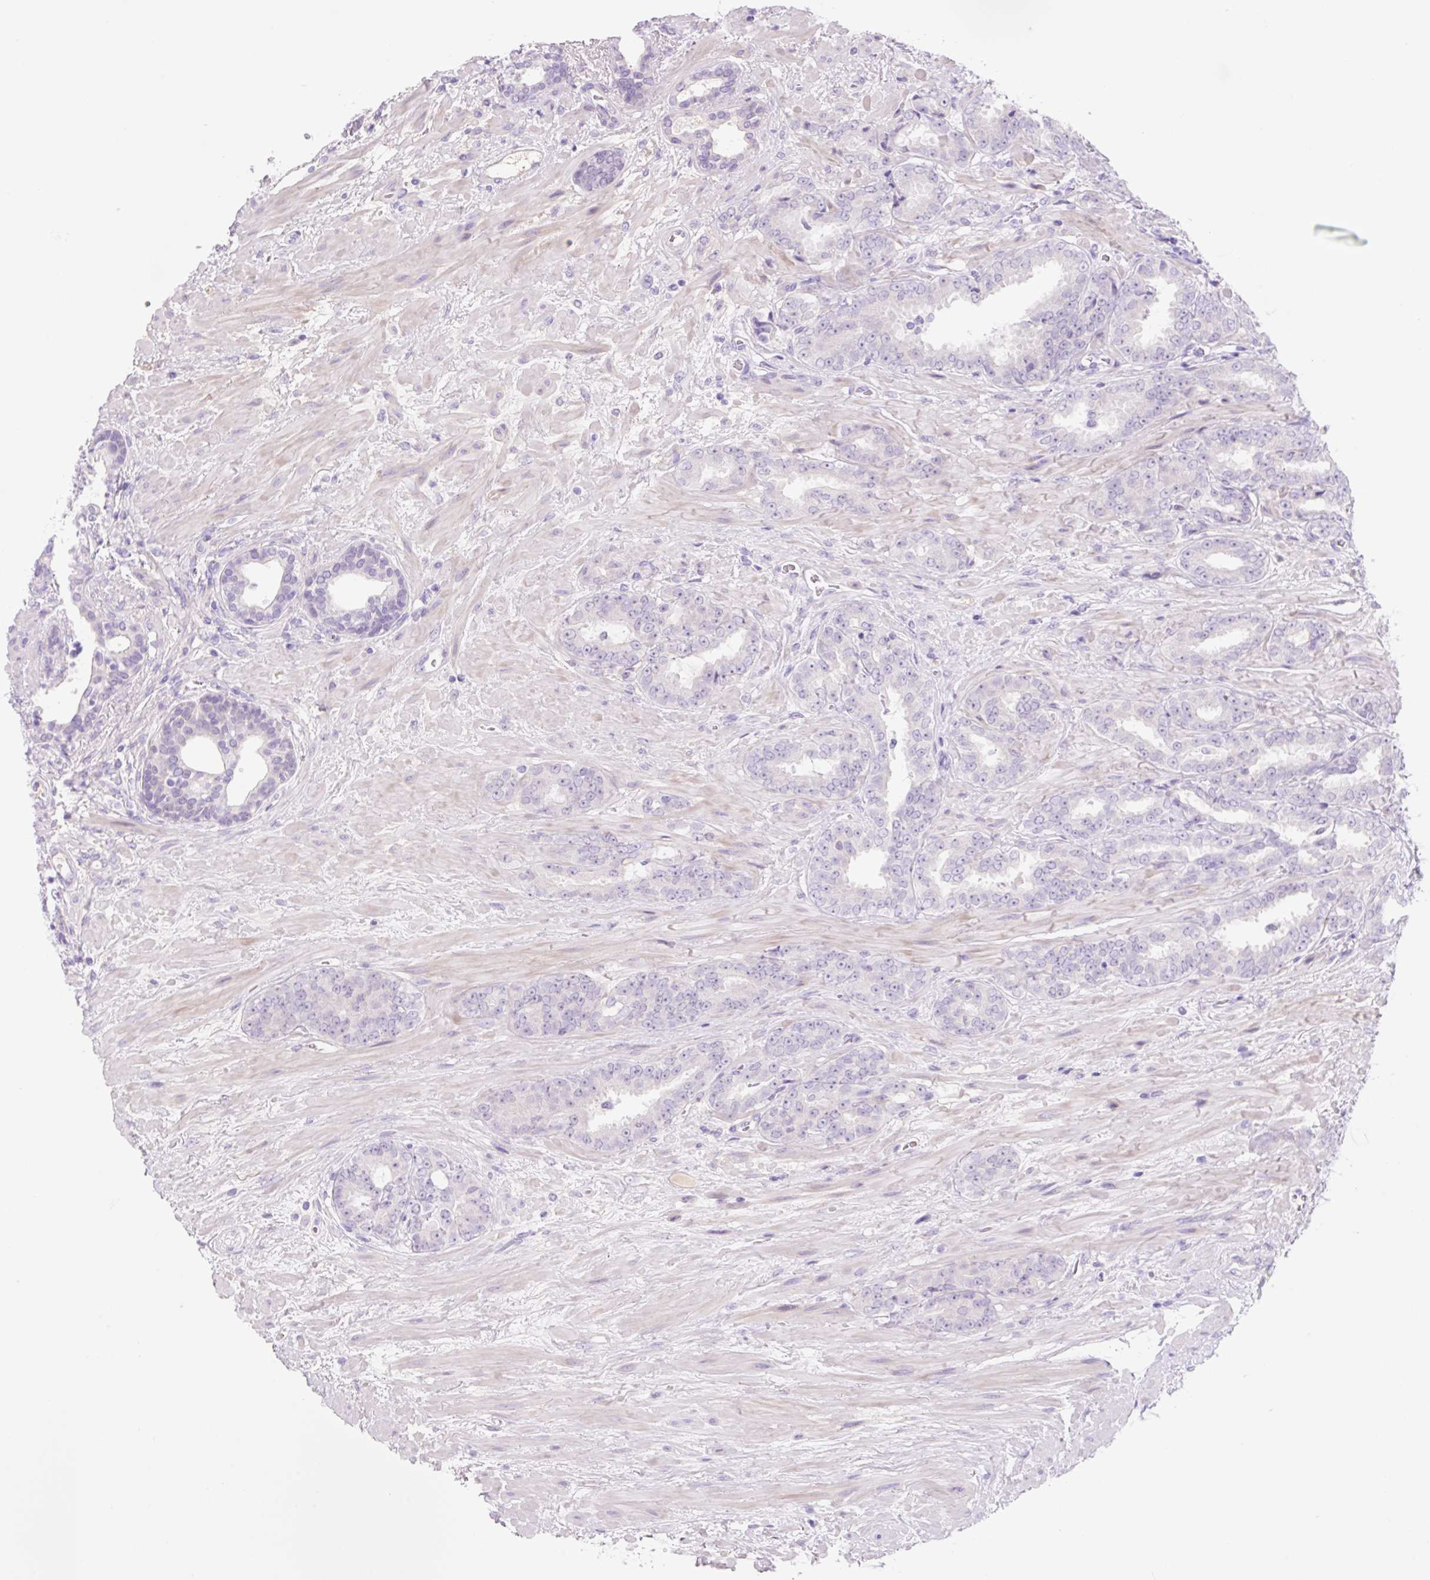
{"staining": {"intensity": "negative", "quantity": "none", "location": "none"}, "tissue": "prostate cancer", "cell_type": "Tumor cells", "image_type": "cancer", "snomed": [{"axis": "morphology", "description": "Adenocarcinoma, High grade"}, {"axis": "topography", "description": "Prostate"}], "caption": "Protein analysis of prostate cancer reveals no significant expression in tumor cells. The staining was performed using DAB (3,3'-diaminobenzidine) to visualize the protein expression in brown, while the nuclei were stained in blue with hematoxylin (Magnification: 20x).", "gene": "ZNF121", "patient": {"sex": "male", "age": 72}}